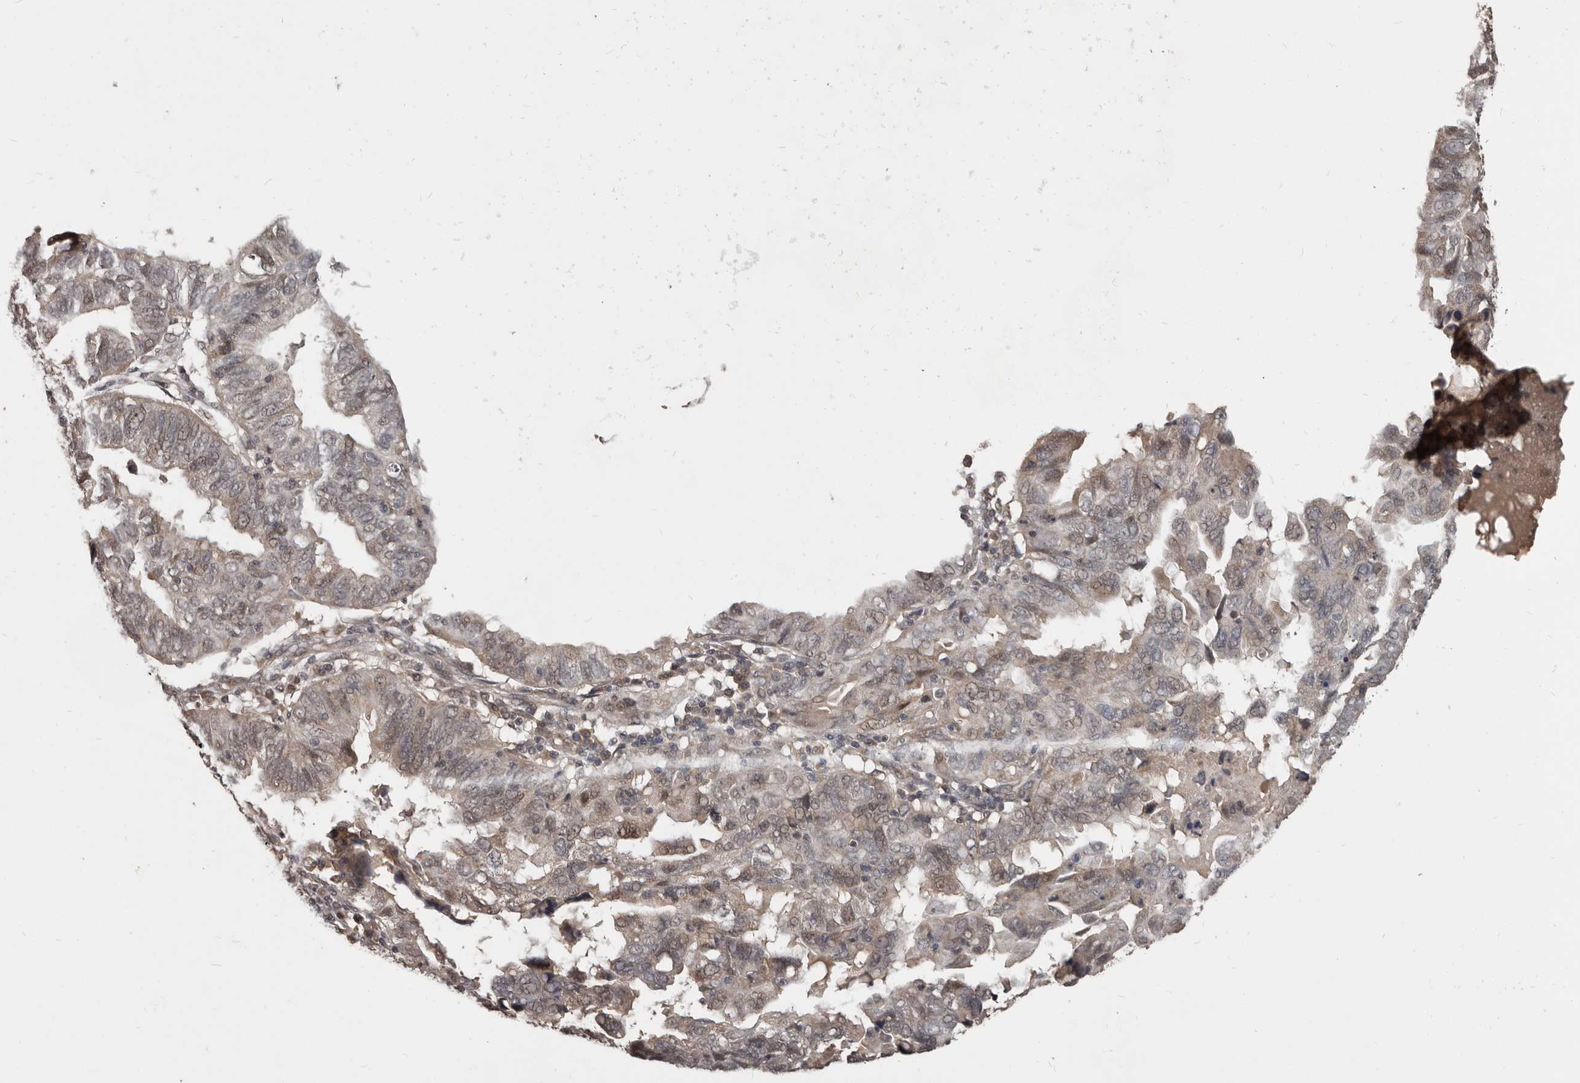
{"staining": {"intensity": "weak", "quantity": ">75%", "location": "cytoplasmic/membranous,nuclear"}, "tissue": "endometrial cancer", "cell_type": "Tumor cells", "image_type": "cancer", "snomed": [{"axis": "morphology", "description": "Adenocarcinoma, NOS"}, {"axis": "topography", "description": "Uterus"}], "caption": "Endometrial cancer stained with a protein marker displays weak staining in tumor cells.", "gene": "ZFP14", "patient": {"sex": "female", "age": 77}}